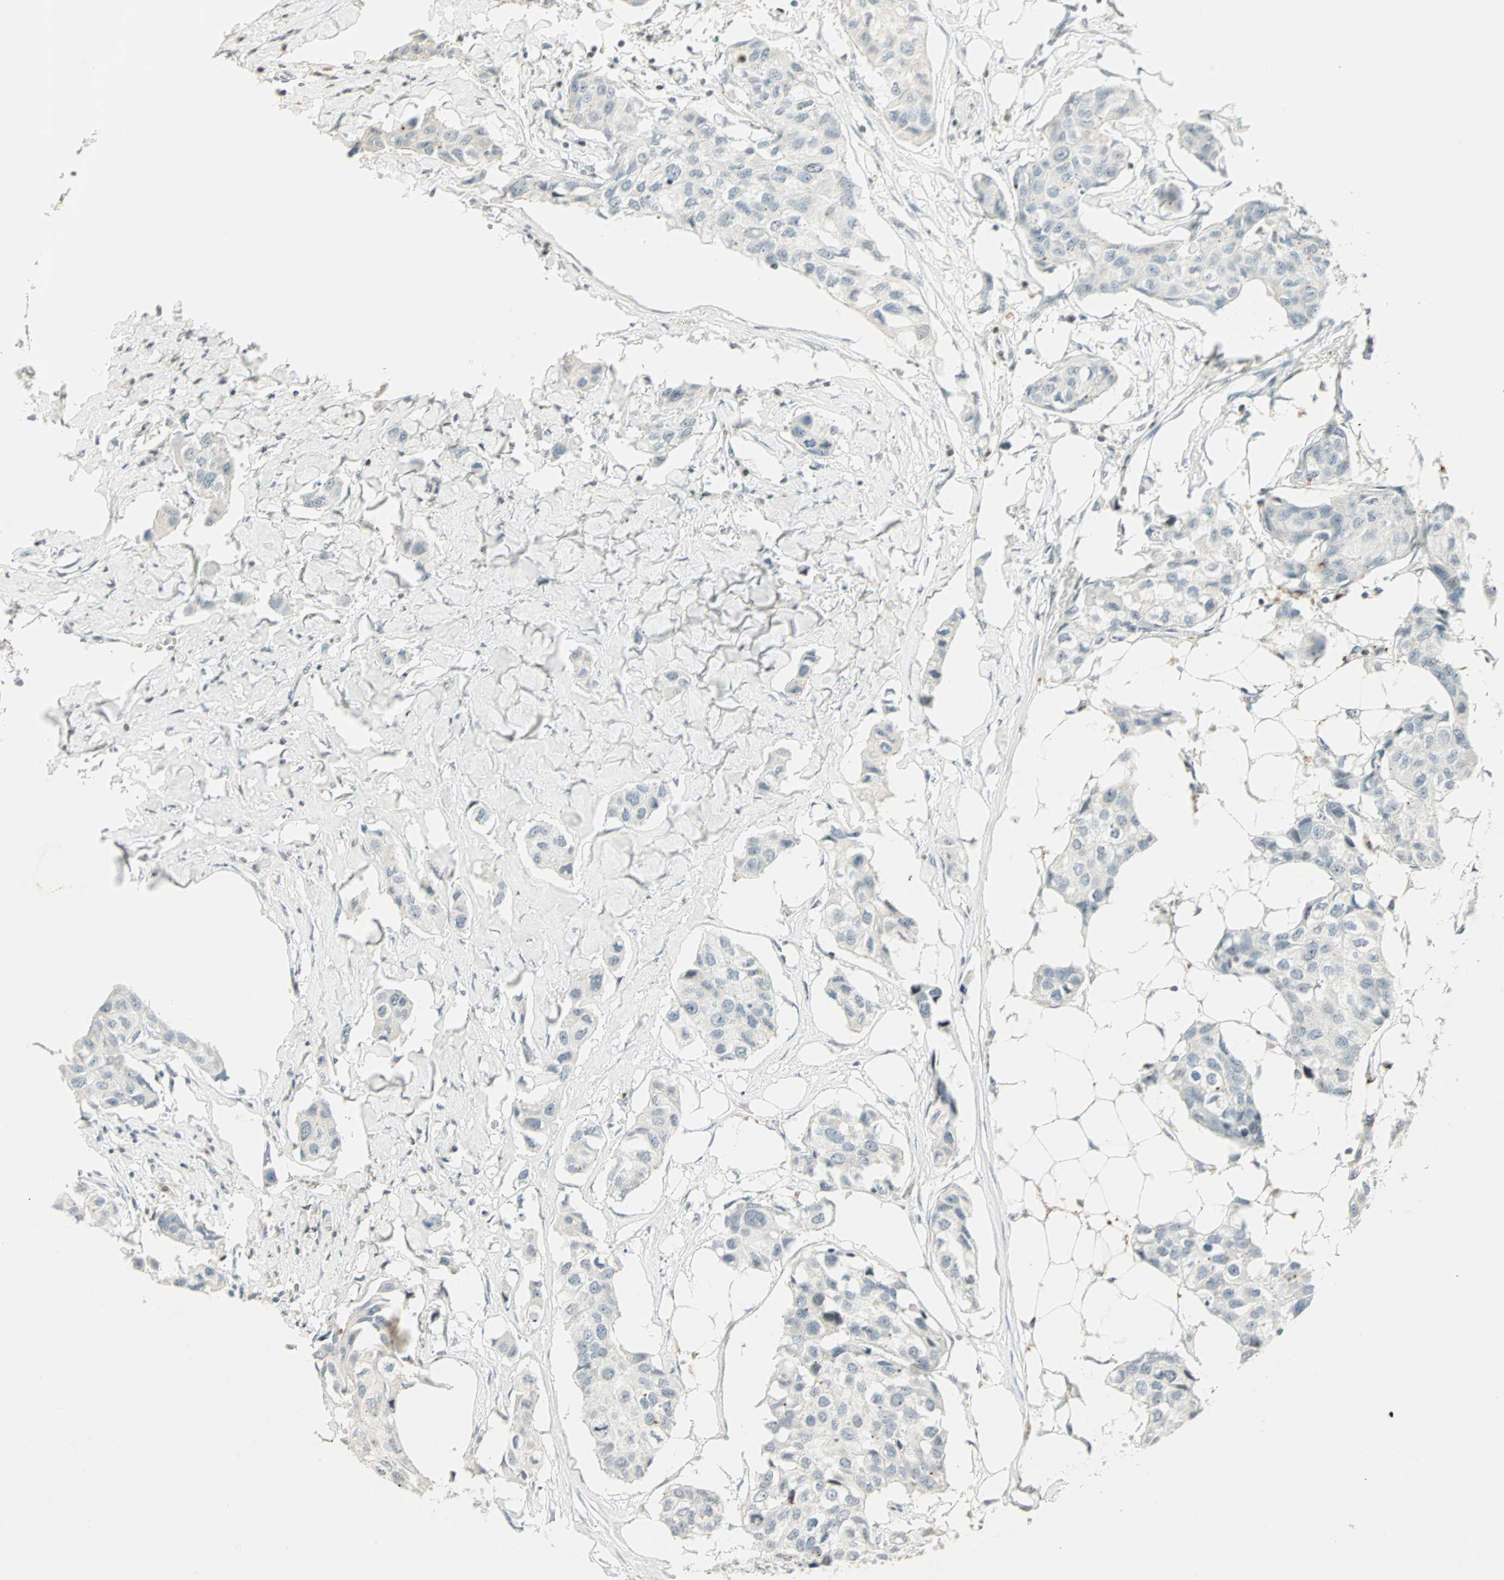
{"staining": {"intensity": "weak", "quantity": "<25%", "location": "nuclear"}, "tissue": "breast cancer", "cell_type": "Tumor cells", "image_type": "cancer", "snomed": [{"axis": "morphology", "description": "Duct carcinoma"}, {"axis": "topography", "description": "Breast"}], "caption": "High power microscopy image of an IHC histopathology image of invasive ductal carcinoma (breast), revealing no significant staining in tumor cells.", "gene": "SMAD3", "patient": {"sex": "female", "age": 80}}